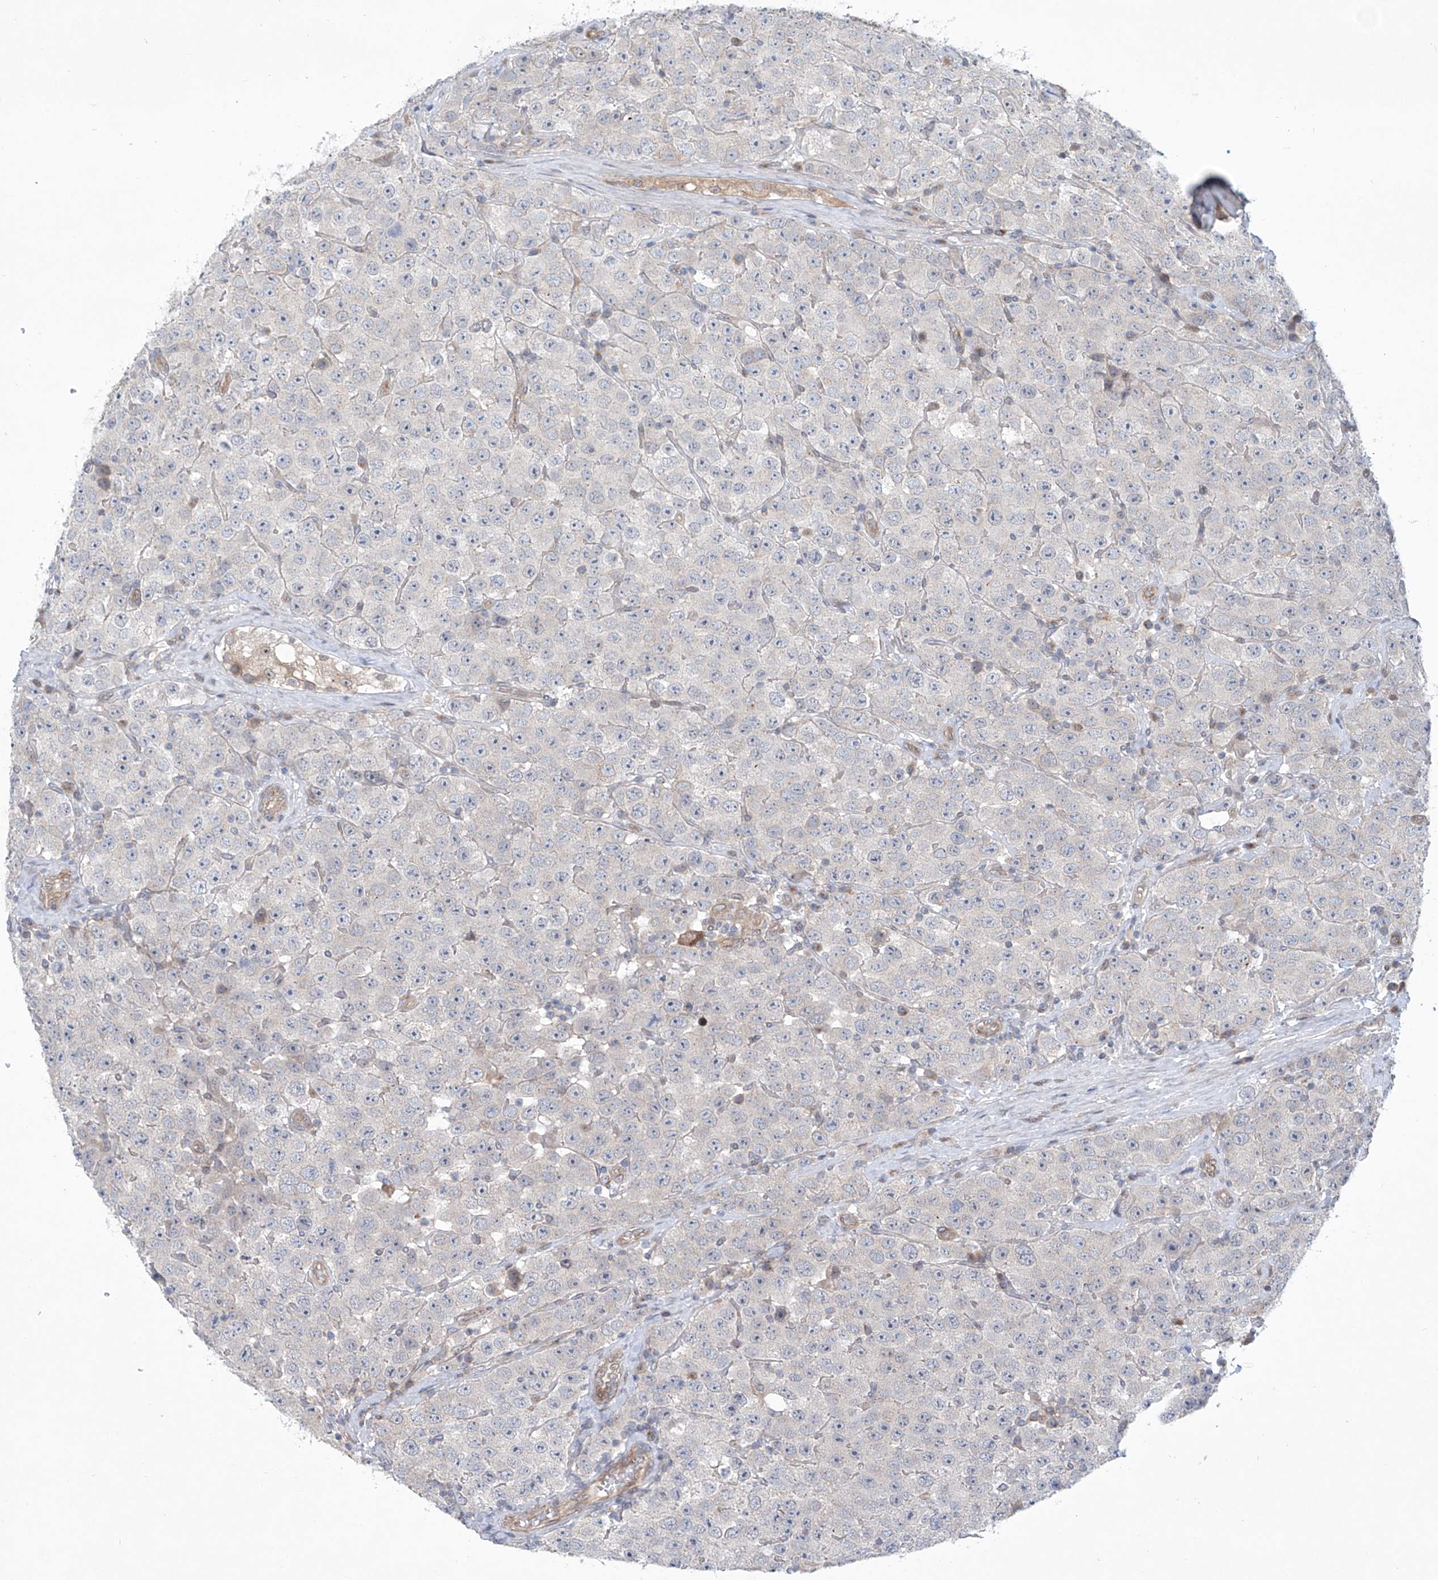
{"staining": {"intensity": "negative", "quantity": "none", "location": "none"}, "tissue": "testis cancer", "cell_type": "Tumor cells", "image_type": "cancer", "snomed": [{"axis": "morphology", "description": "Seminoma, NOS"}, {"axis": "topography", "description": "Testis"}], "caption": "There is no significant staining in tumor cells of testis cancer.", "gene": "KLC4", "patient": {"sex": "male", "age": 28}}